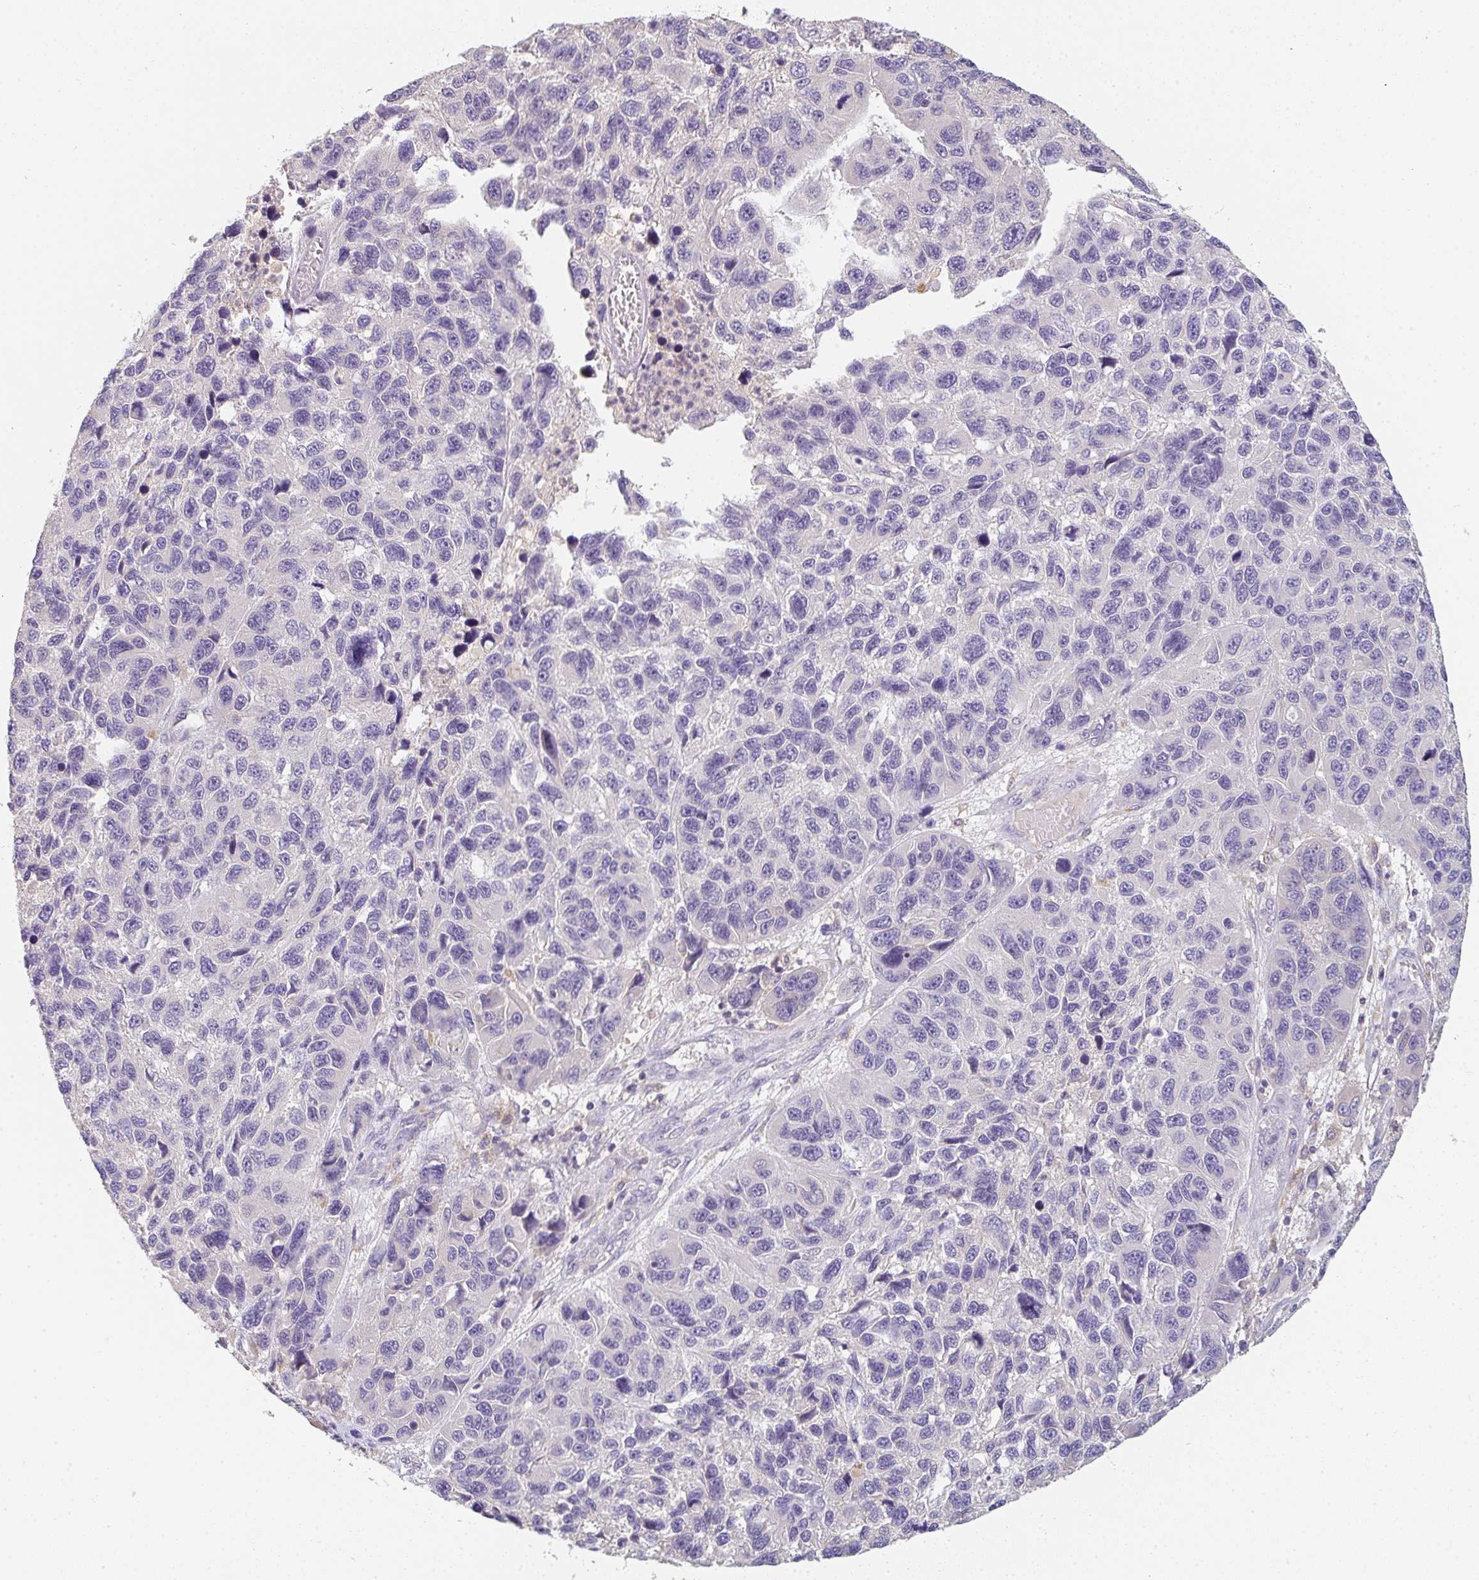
{"staining": {"intensity": "negative", "quantity": "none", "location": "none"}, "tissue": "melanoma", "cell_type": "Tumor cells", "image_type": "cancer", "snomed": [{"axis": "morphology", "description": "Malignant melanoma, NOS"}, {"axis": "topography", "description": "Skin"}], "caption": "Immunohistochemistry (IHC) micrograph of human melanoma stained for a protein (brown), which displays no expression in tumor cells.", "gene": "ZNF215", "patient": {"sex": "male", "age": 53}}